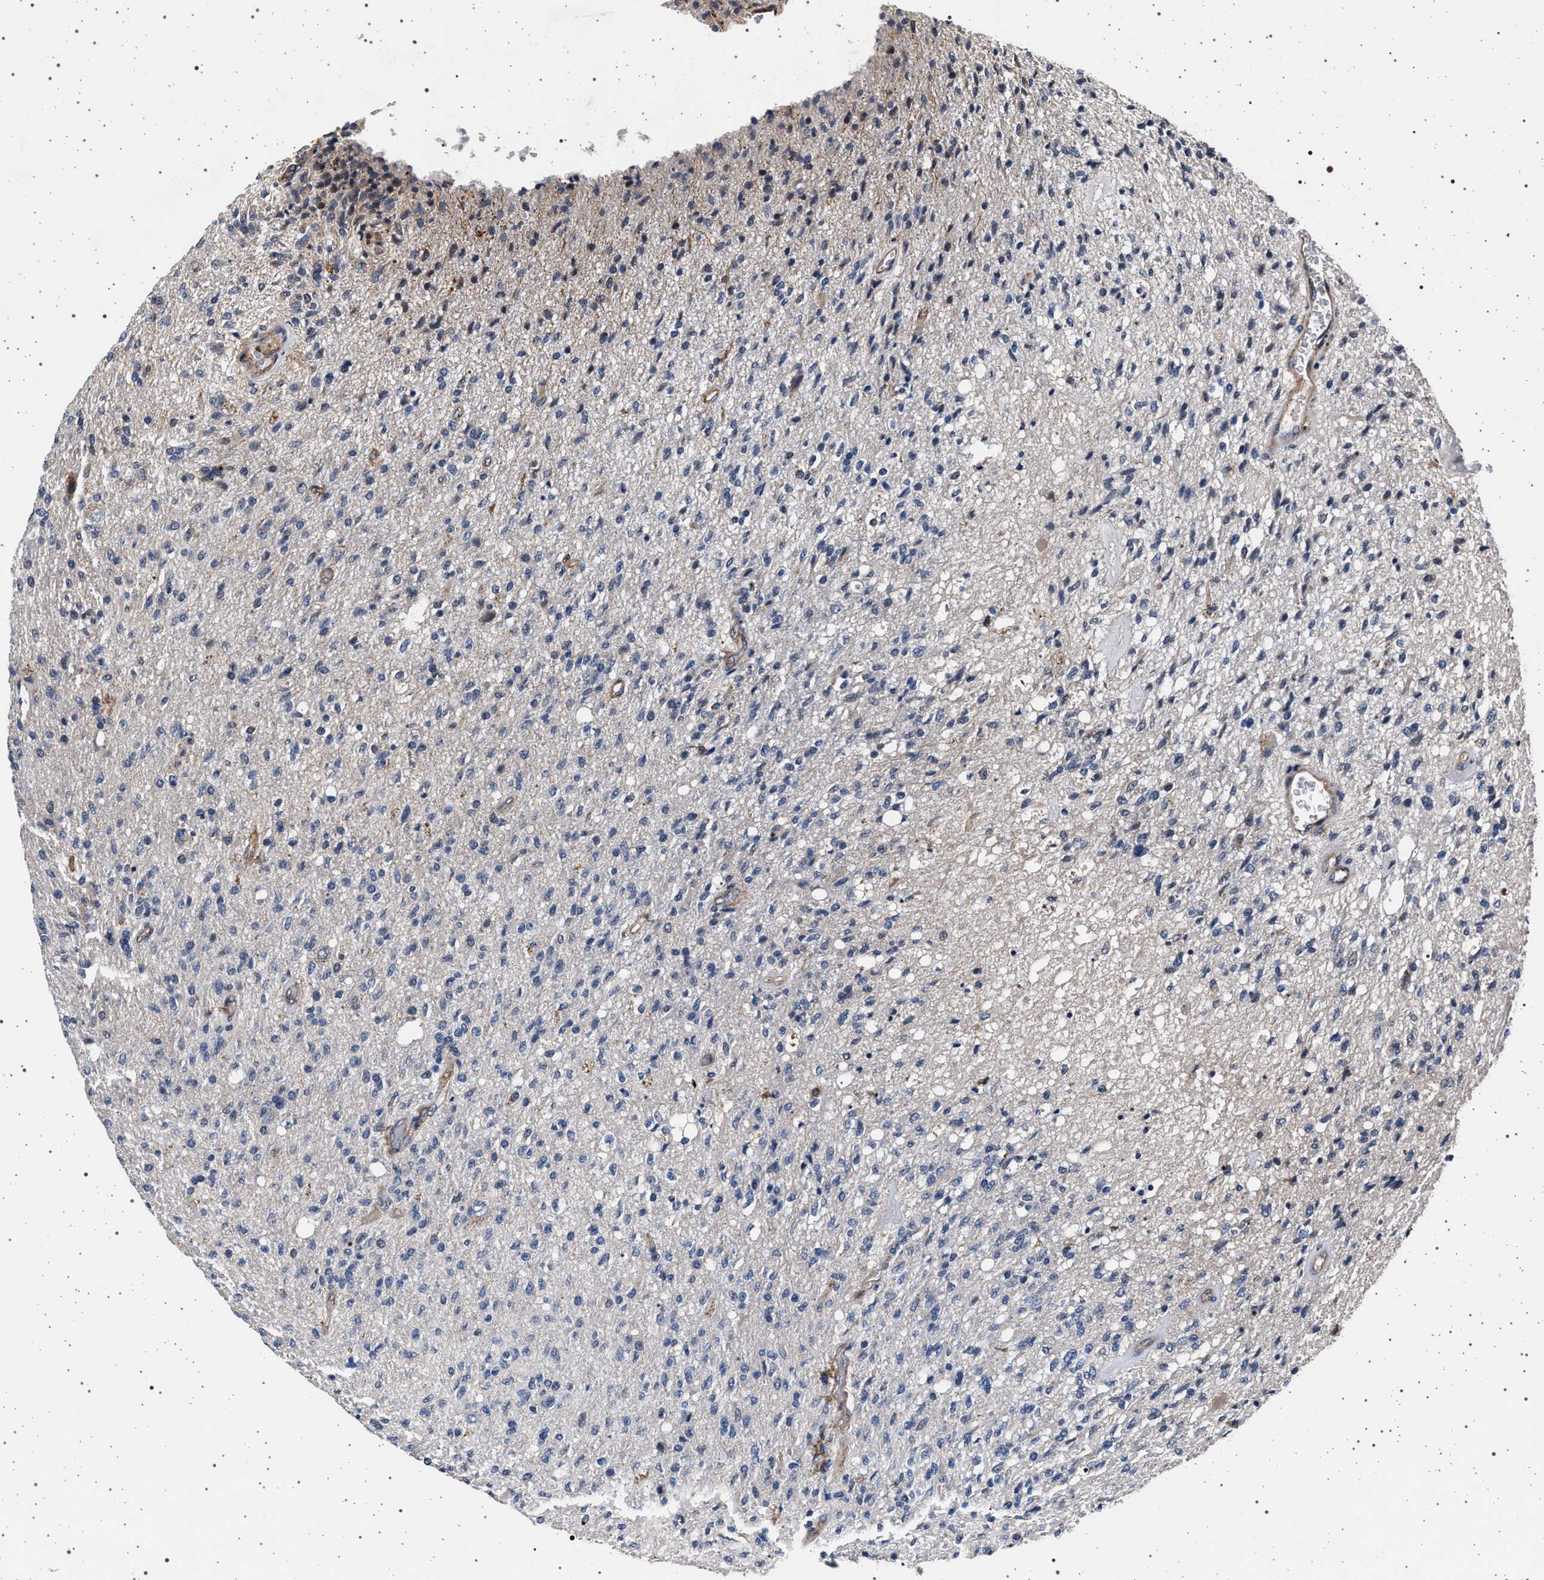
{"staining": {"intensity": "negative", "quantity": "none", "location": "none"}, "tissue": "glioma", "cell_type": "Tumor cells", "image_type": "cancer", "snomed": [{"axis": "morphology", "description": "Normal tissue, NOS"}, {"axis": "morphology", "description": "Glioma, malignant, High grade"}, {"axis": "topography", "description": "Cerebral cortex"}], "caption": "This is an immunohistochemistry (IHC) photomicrograph of high-grade glioma (malignant). There is no positivity in tumor cells.", "gene": "KCNK6", "patient": {"sex": "male", "age": 77}}